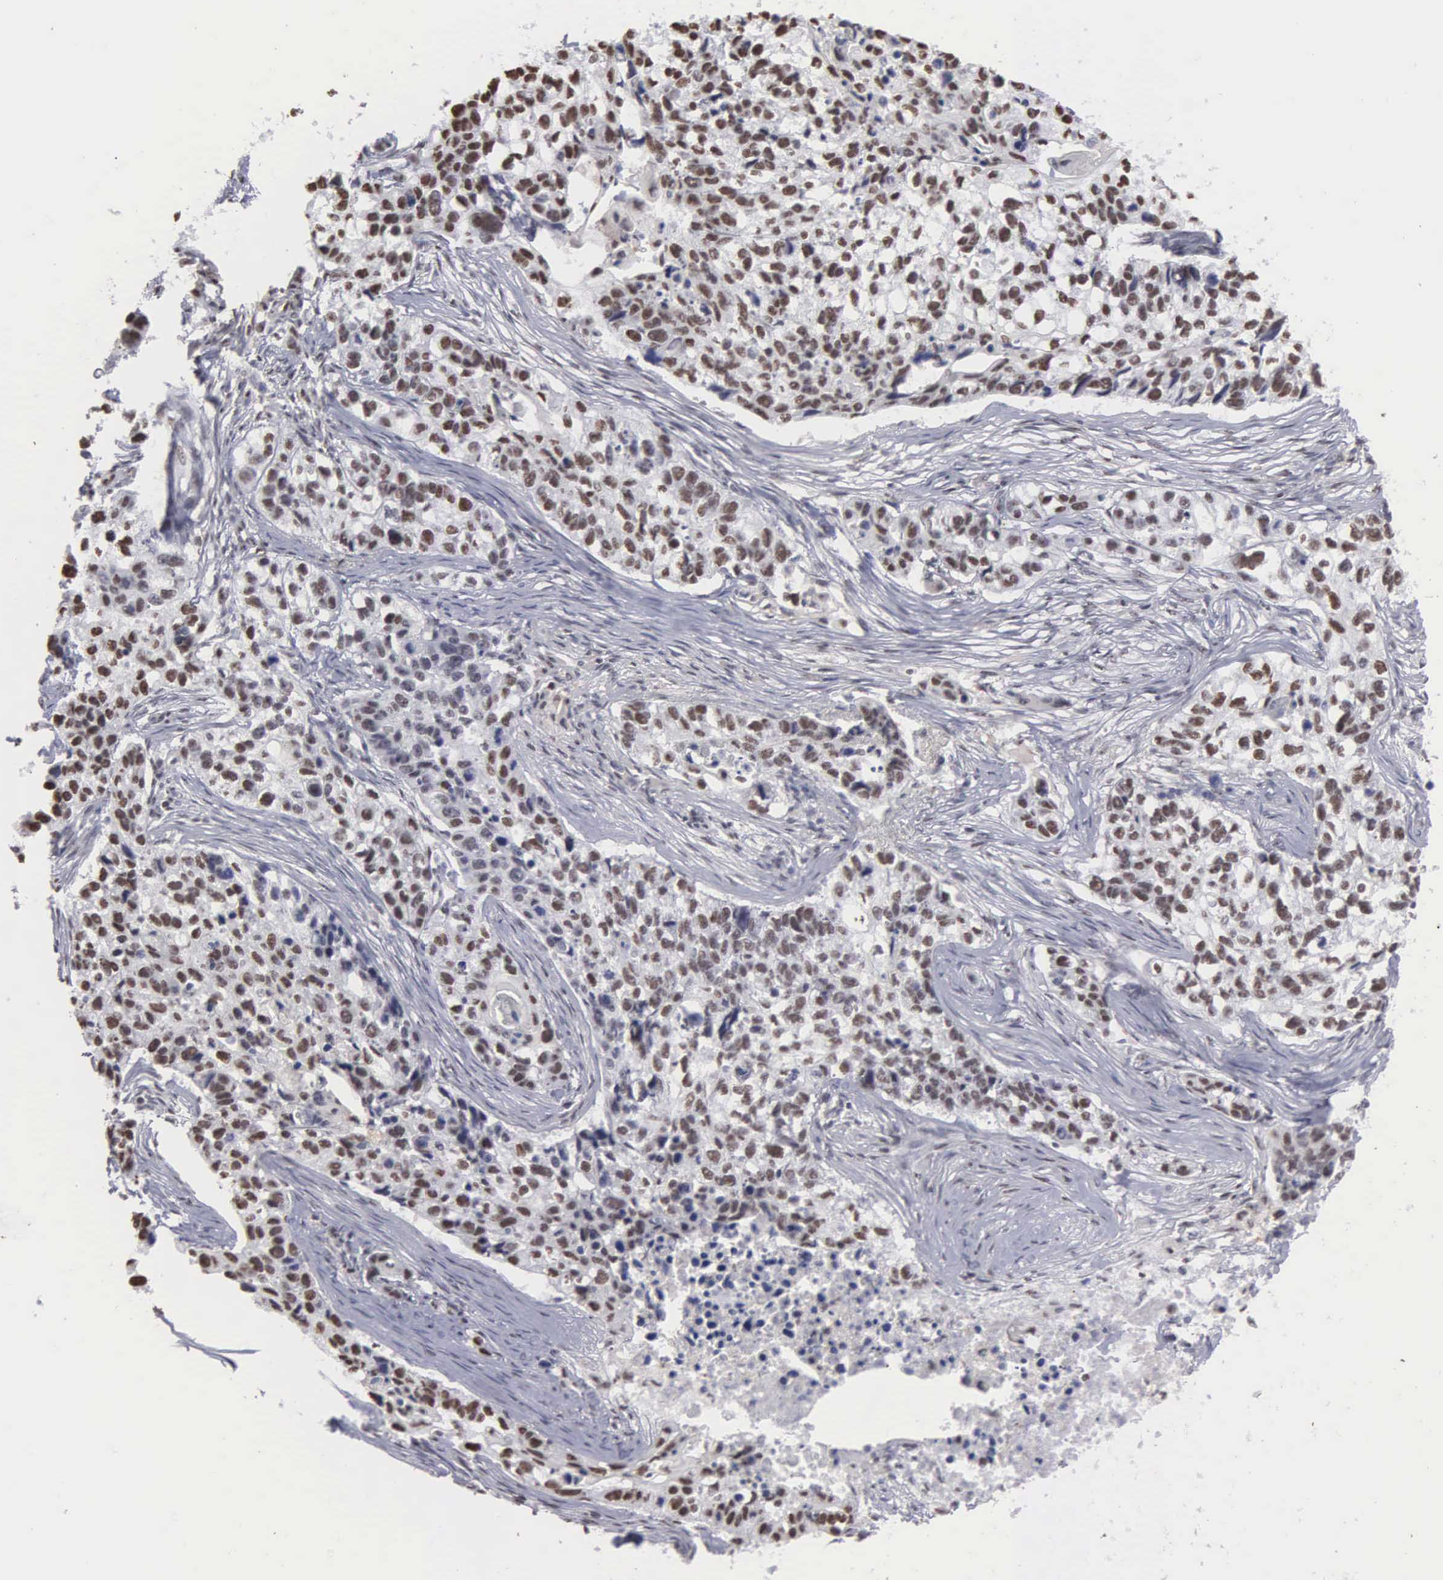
{"staining": {"intensity": "moderate", "quantity": ">75%", "location": "nuclear"}, "tissue": "lung cancer", "cell_type": "Tumor cells", "image_type": "cancer", "snomed": [{"axis": "morphology", "description": "Squamous cell carcinoma, NOS"}, {"axis": "topography", "description": "Lymph node"}, {"axis": "topography", "description": "Lung"}], "caption": "A medium amount of moderate nuclear expression is appreciated in approximately >75% of tumor cells in lung squamous cell carcinoma tissue.", "gene": "KIAA0586", "patient": {"sex": "male", "age": 74}}